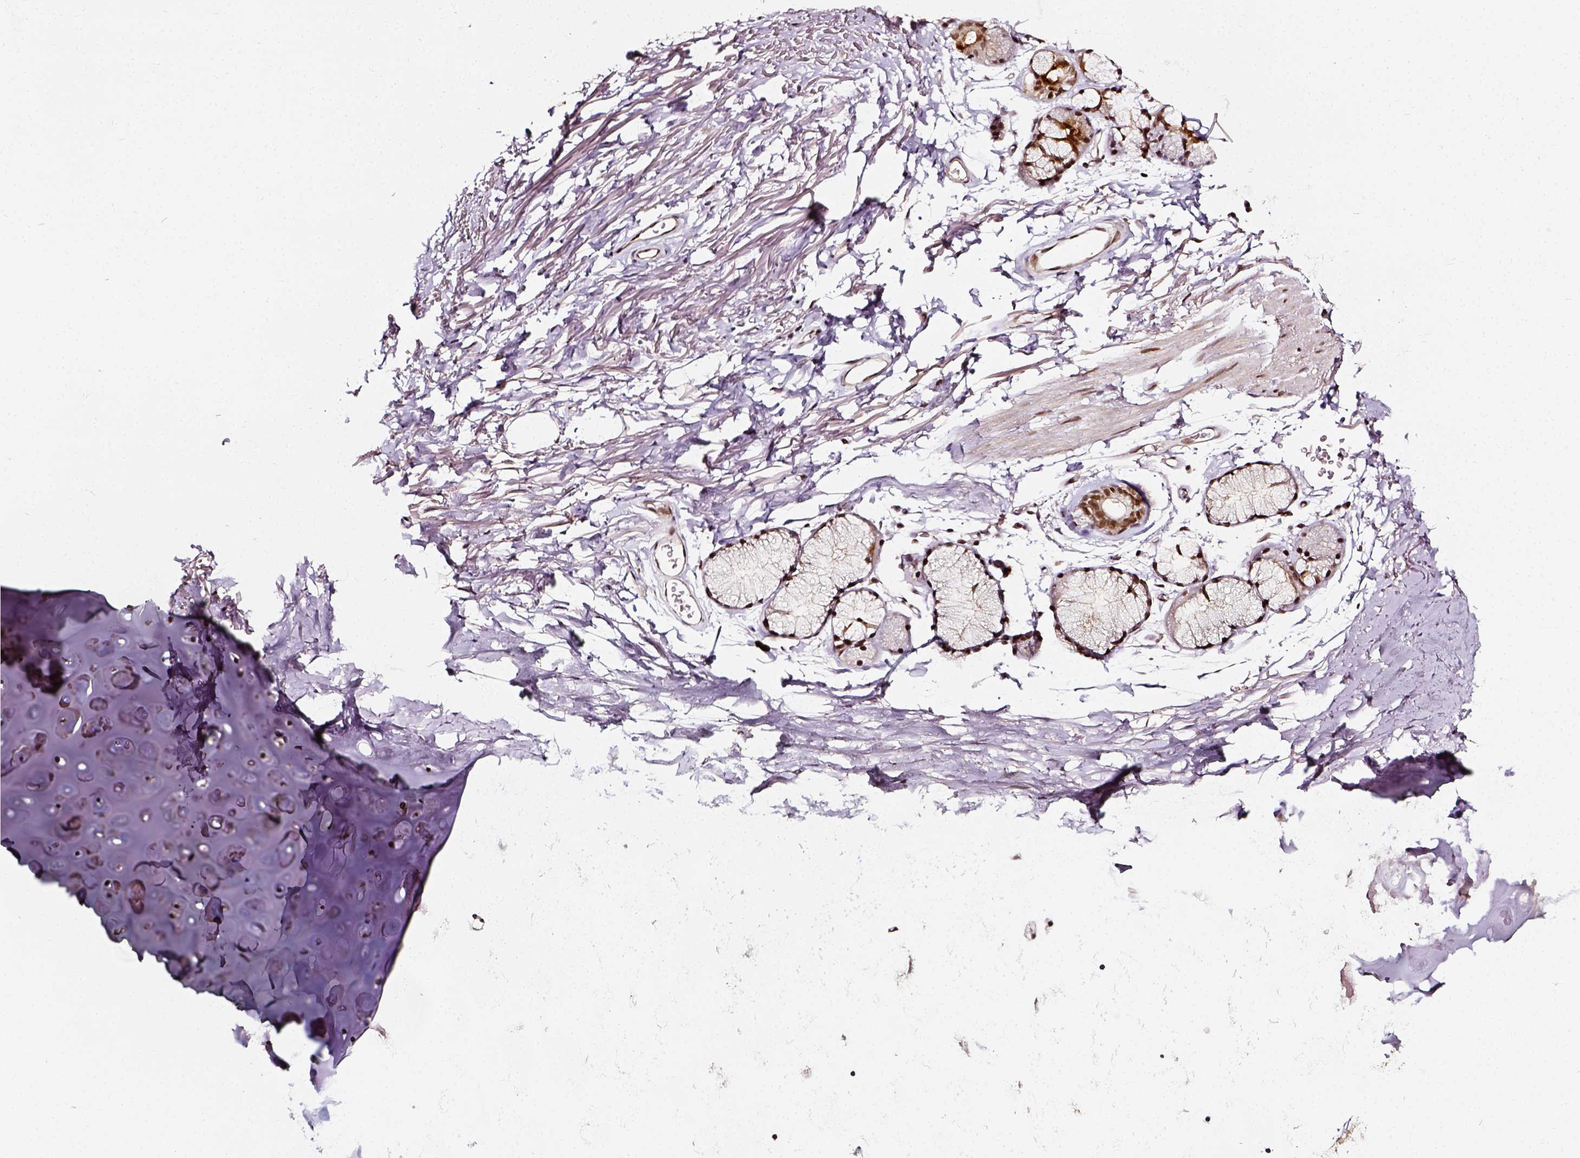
{"staining": {"intensity": "moderate", "quantity": ">75%", "location": "nuclear"}, "tissue": "soft tissue", "cell_type": "Chondrocytes", "image_type": "normal", "snomed": [{"axis": "morphology", "description": "Normal tissue, NOS"}, {"axis": "topography", "description": "Cartilage tissue"}, {"axis": "topography", "description": "Bronchus"}], "caption": "Soft tissue stained for a protein (brown) displays moderate nuclear positive expression in approximately >75% of chondrocytes.", "gene": "NACC1", "patient": {"sex": "female", "age": 79}}